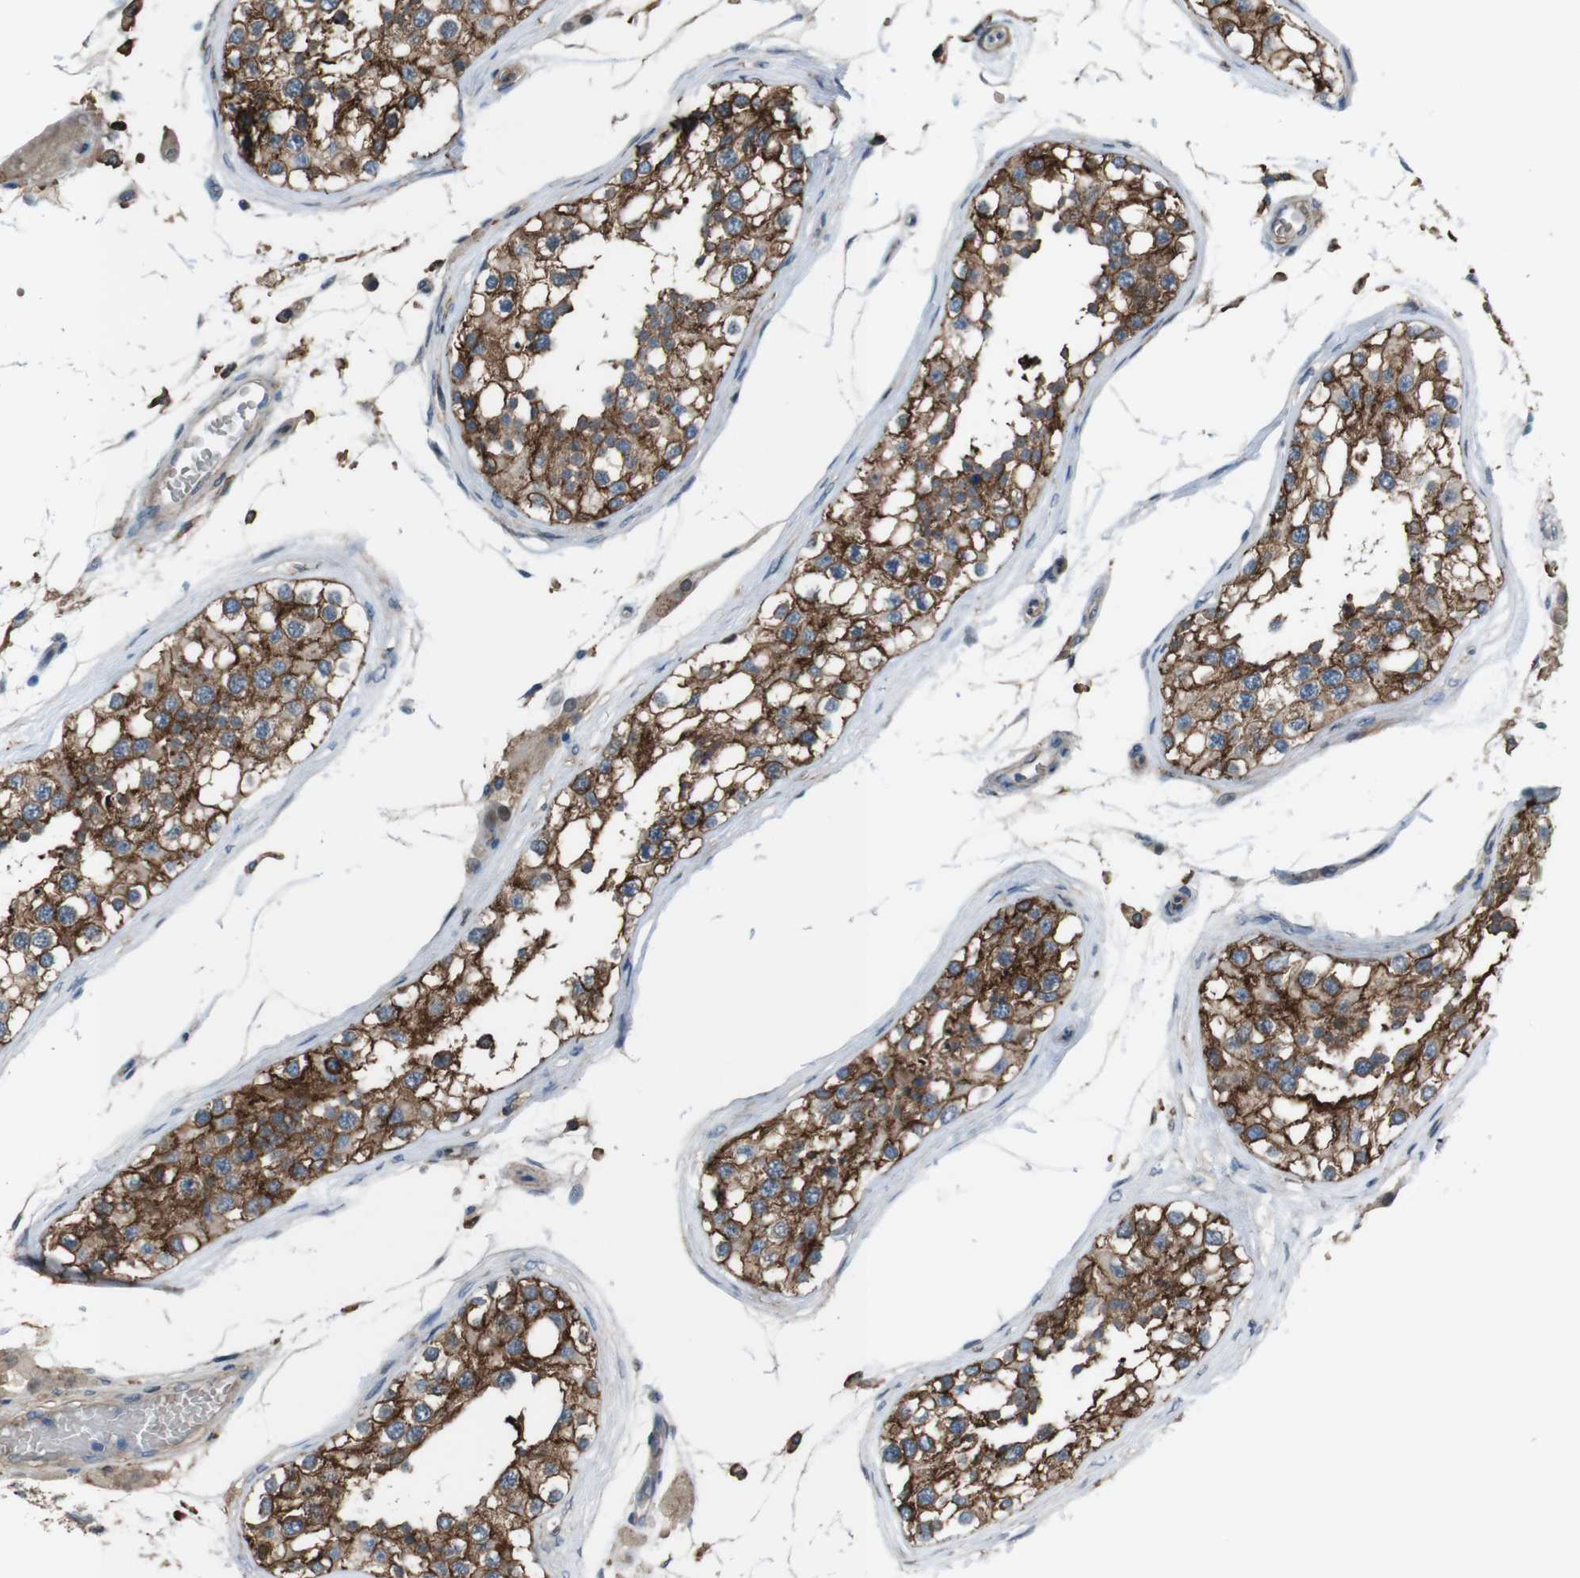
{"staining": {"intensity": "strong", "quantity": ">75%", "location": "cytoplasmic/membranous"}, "tissue": "testis", "cell_type": "Cells in seminiferous ducts", "image_type": "normal", "snomed": [{"axis": "morphology", "description": "Normal tissue, NOS"}, {"axis": "topography", "description": "Testis"}], "caption": "Immunohistochemistry (DAB (3,3'-diaminobenzidine)) staining of normal testis reveals strong cytoplasmic/membranous protein expression in about >75% of cells in seminiferous ducts.", "gene": "ATP2B1", "patient": {"sex": "male", "age": 68}}